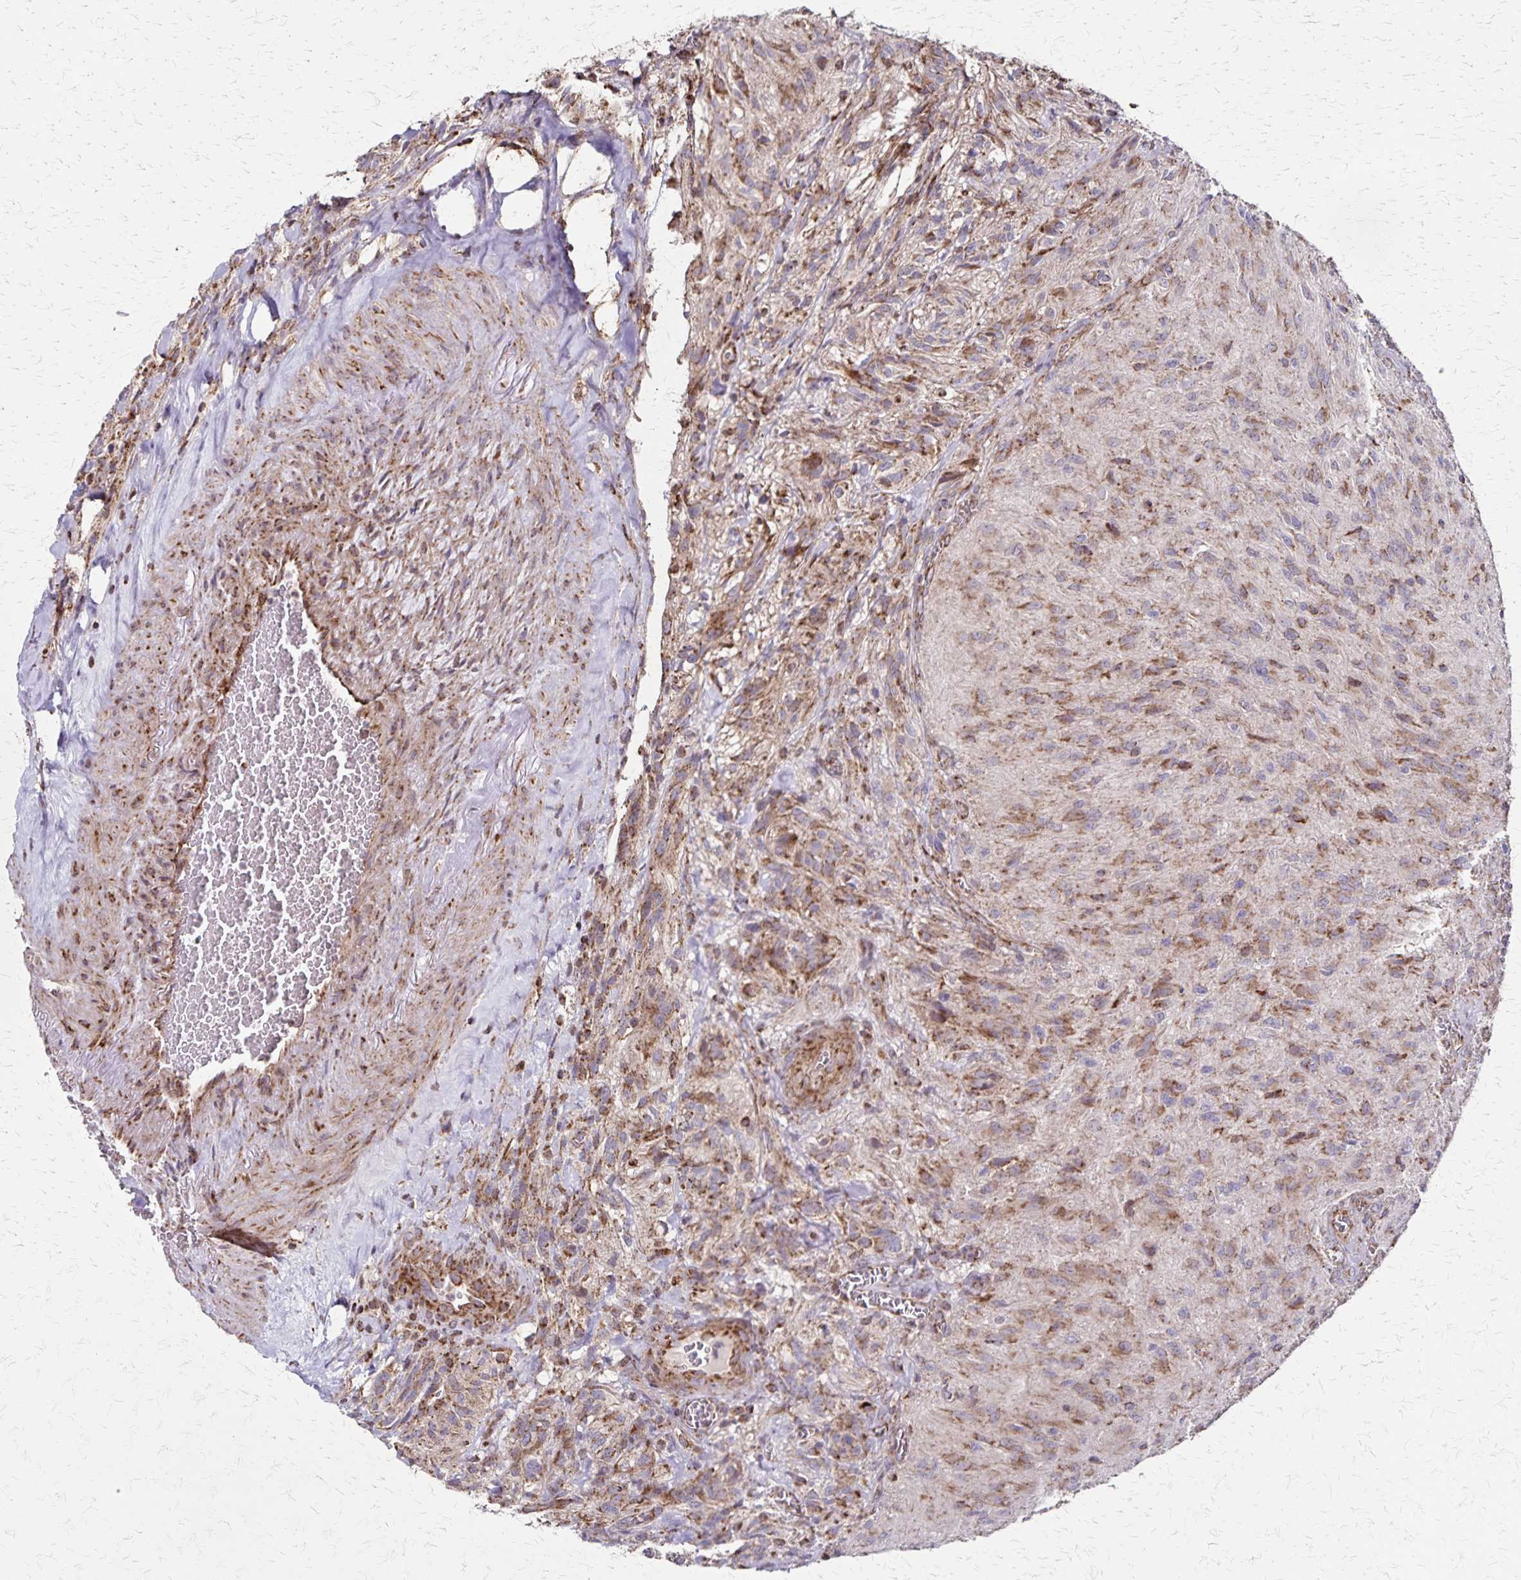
{"staining": {"intensity": "weak", "quantity": ">75%", "location": "cytoplasmic/membranous"}, "tissue": "glioma", "cell_type": "Tumor cells", "image_type": "cancer", "snomed": [{"axis": "morphology", "description": "Glioma, malignant, High grade"}, {"axis": "topography", "description": "Brain"}], "caption": "Tumor cells display low levels of weak cytoplasmic/membranous positivity in about >75% of cells in human glioma.", "gene": "NFS1", "patient": {"sex": "male", "age": 47}}